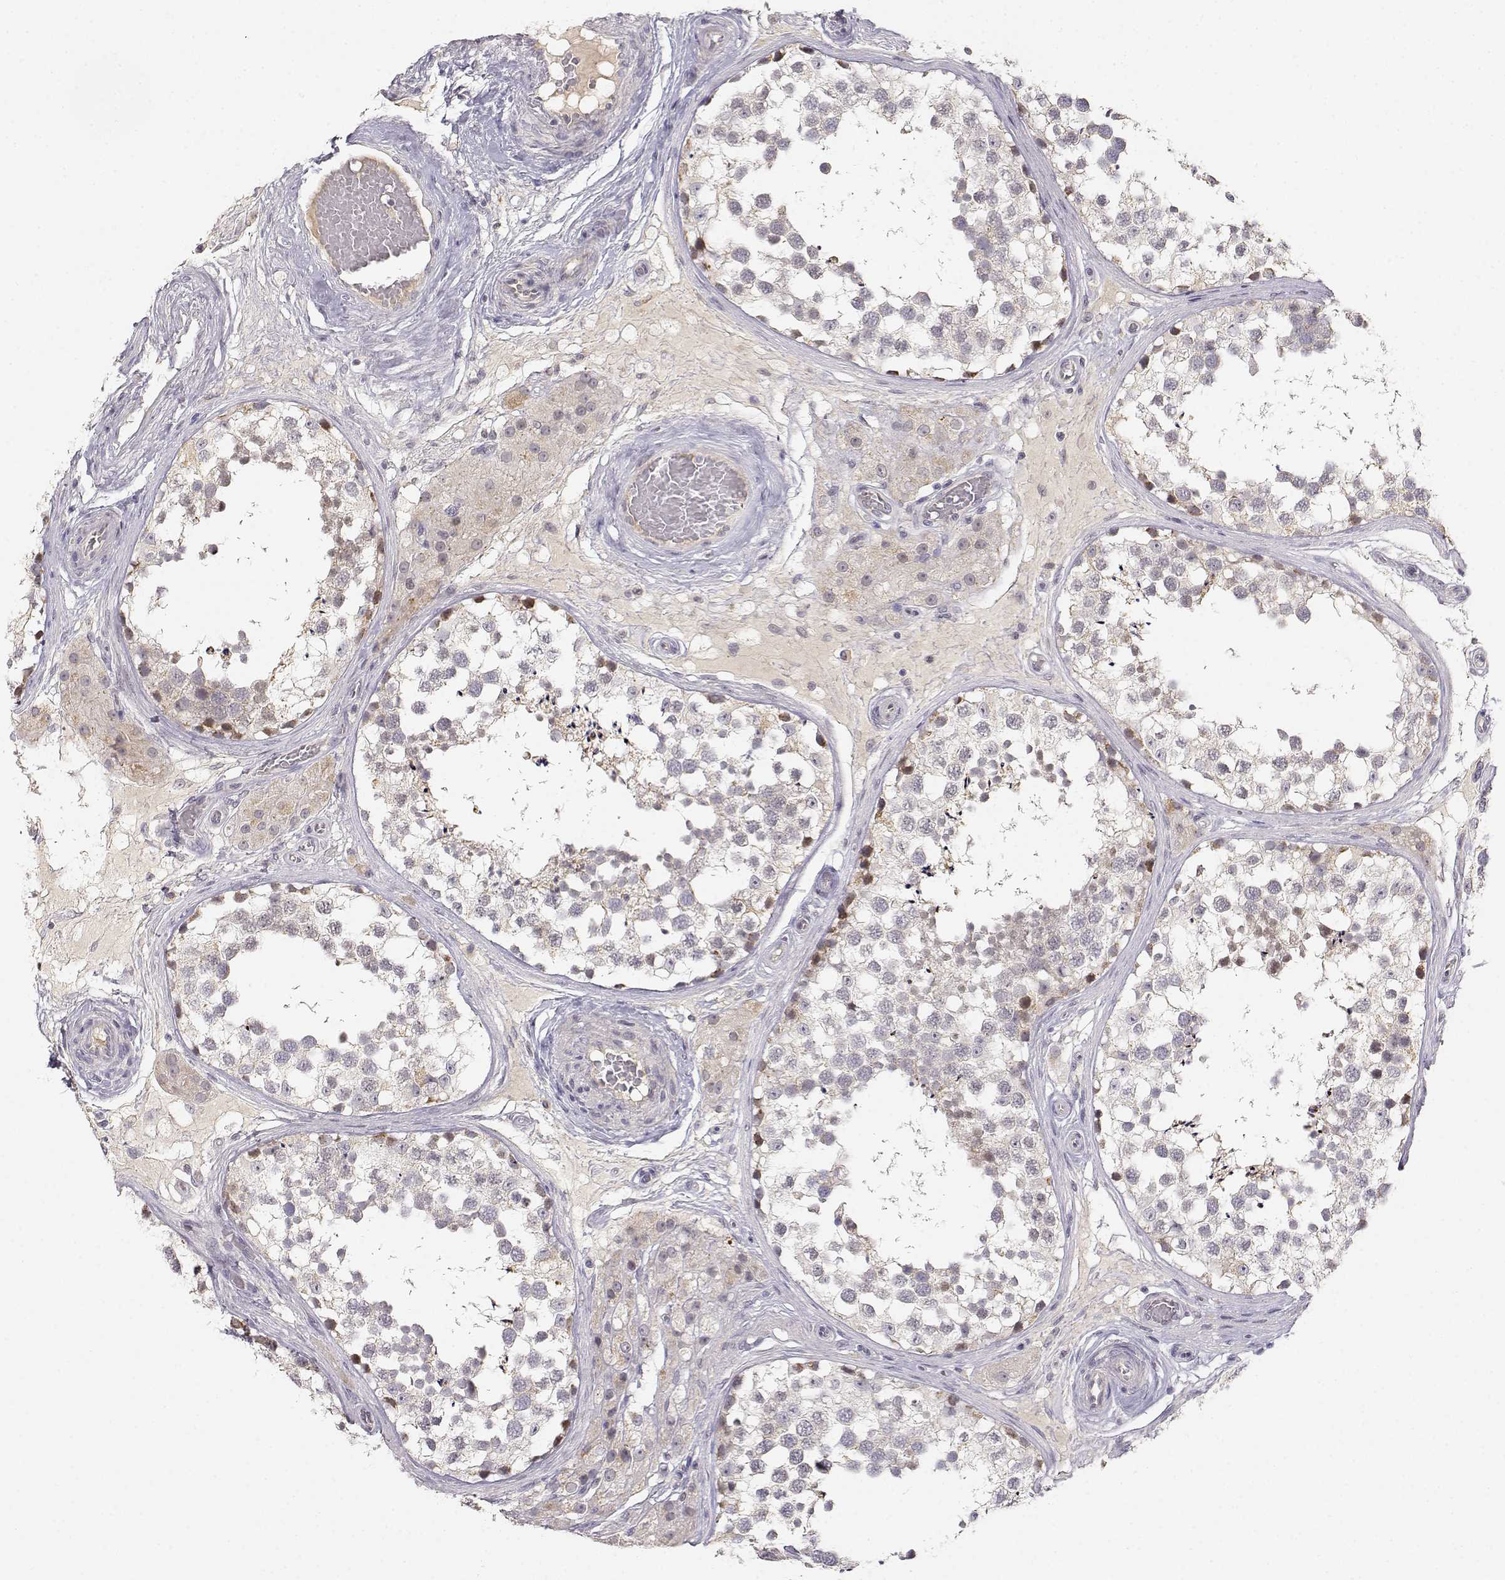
{"staining": {"intensity": "weak", "quantity": "<25%", "location": "cytoplasmic/membranous,nuclear"}, "tissue": "testis", "cell_type": "Cells in seminiferous ducts", "image_type": "normal", "snomed": [{"axis": "morphology", "description": "Normal tissue, NOS"}, {"axis": "morphology", "description": "Seminoma, NOS"}, {"axis": "topography", "description": "Testis"}], "caption": "Immunohistochemistry of normal human testis displays no positivity in cells in seminiferous ducts.", "gene": "EAF2", "patient": {"sex": "male", "age": 65}}